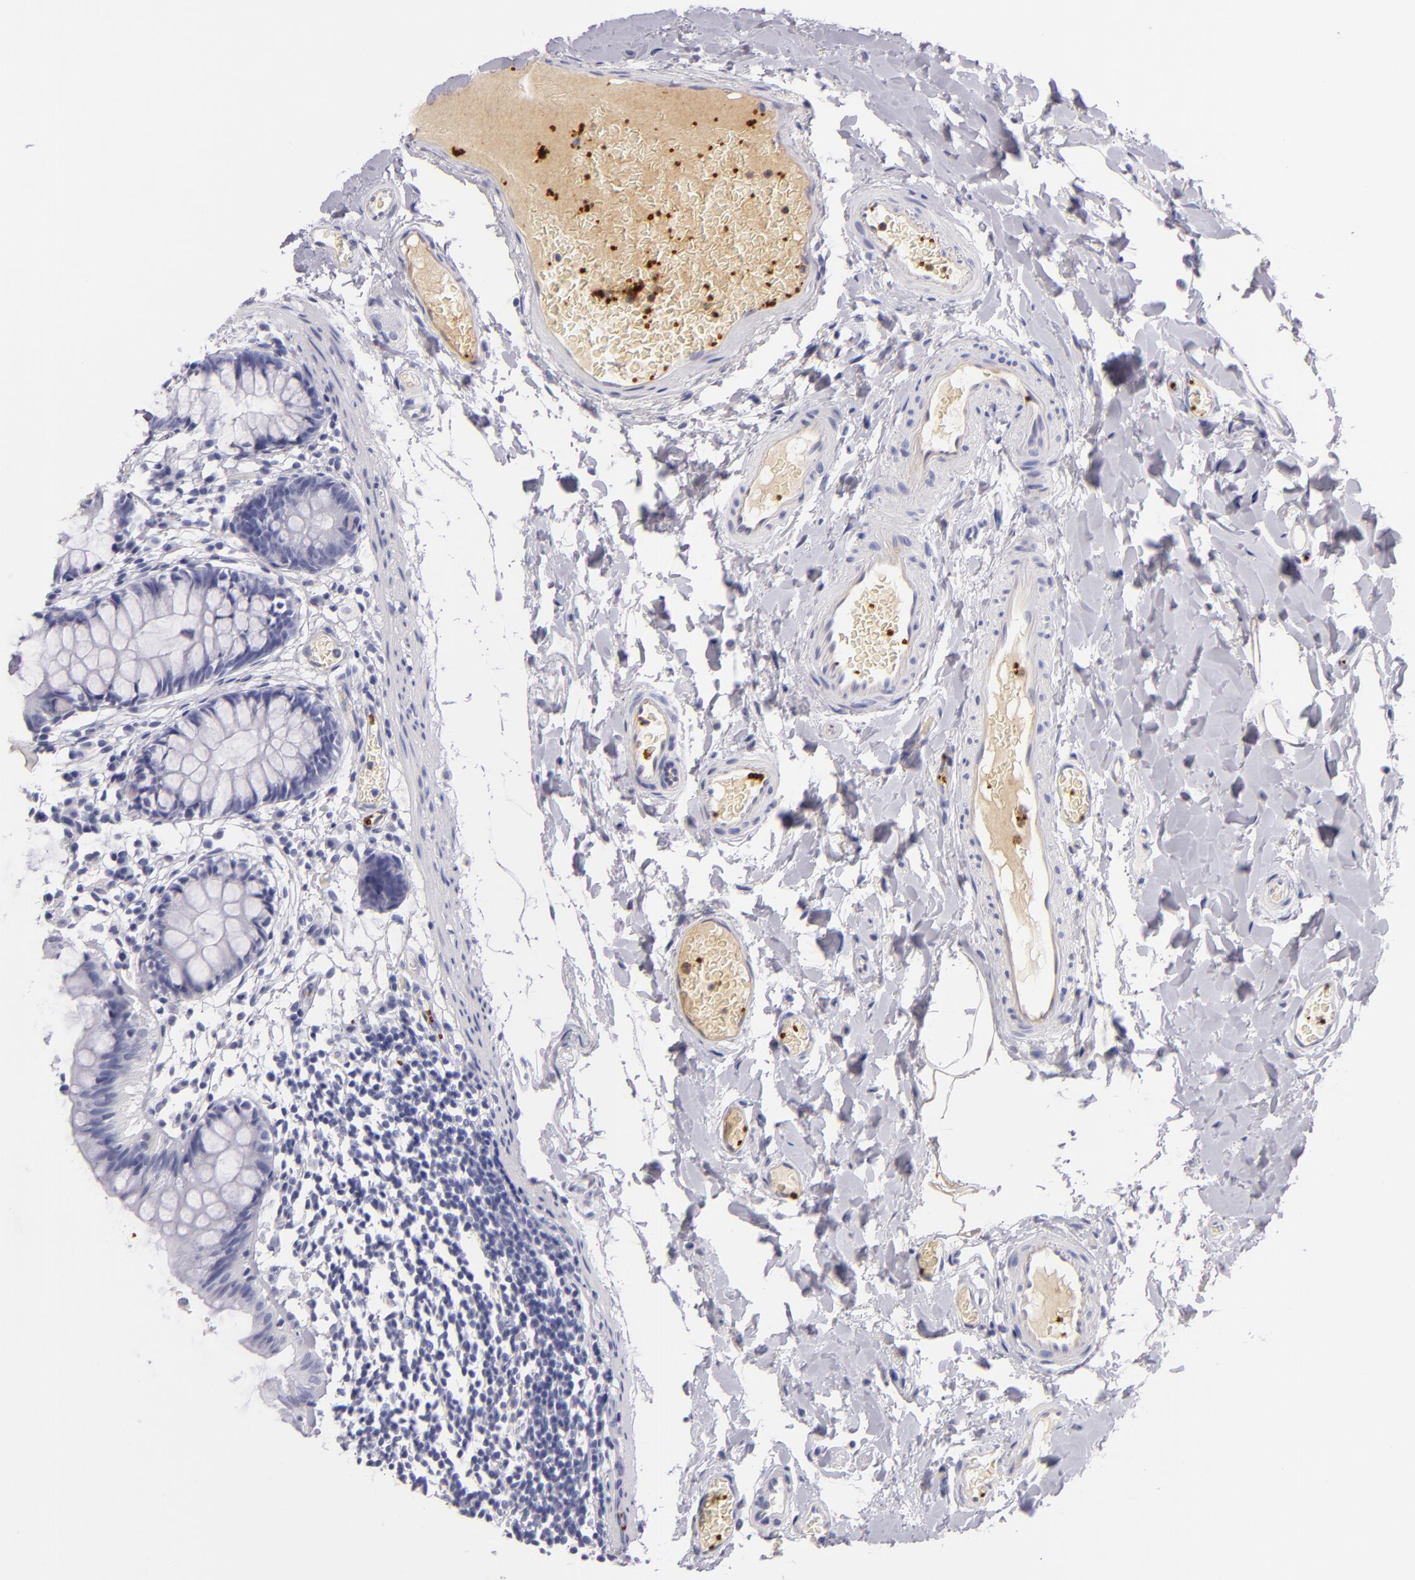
{"staining": {"intensity": "negative", "quantity": "none", "location": "none"}, "tissue": "colon", "cell_type": "Endothelial cells", "image_type": "normal", "snomed": [{"axis": "morphology", "description": "Normal tissue, NOS"}, {"axis": "topography", "description": "Smooth muscle"}, {"axis": "topography", "description": "Colon"}], "caption": "Image shows no significant protein expression in endothelial cells of benign colon. The staining was performed using DAB to visualize the protein expression in brown, while the nuclei were stained in blue with hematoxylin (Magnification: 20x).", "gene": "GP1BA", "patient": {"sex": "male", "age": 67}}